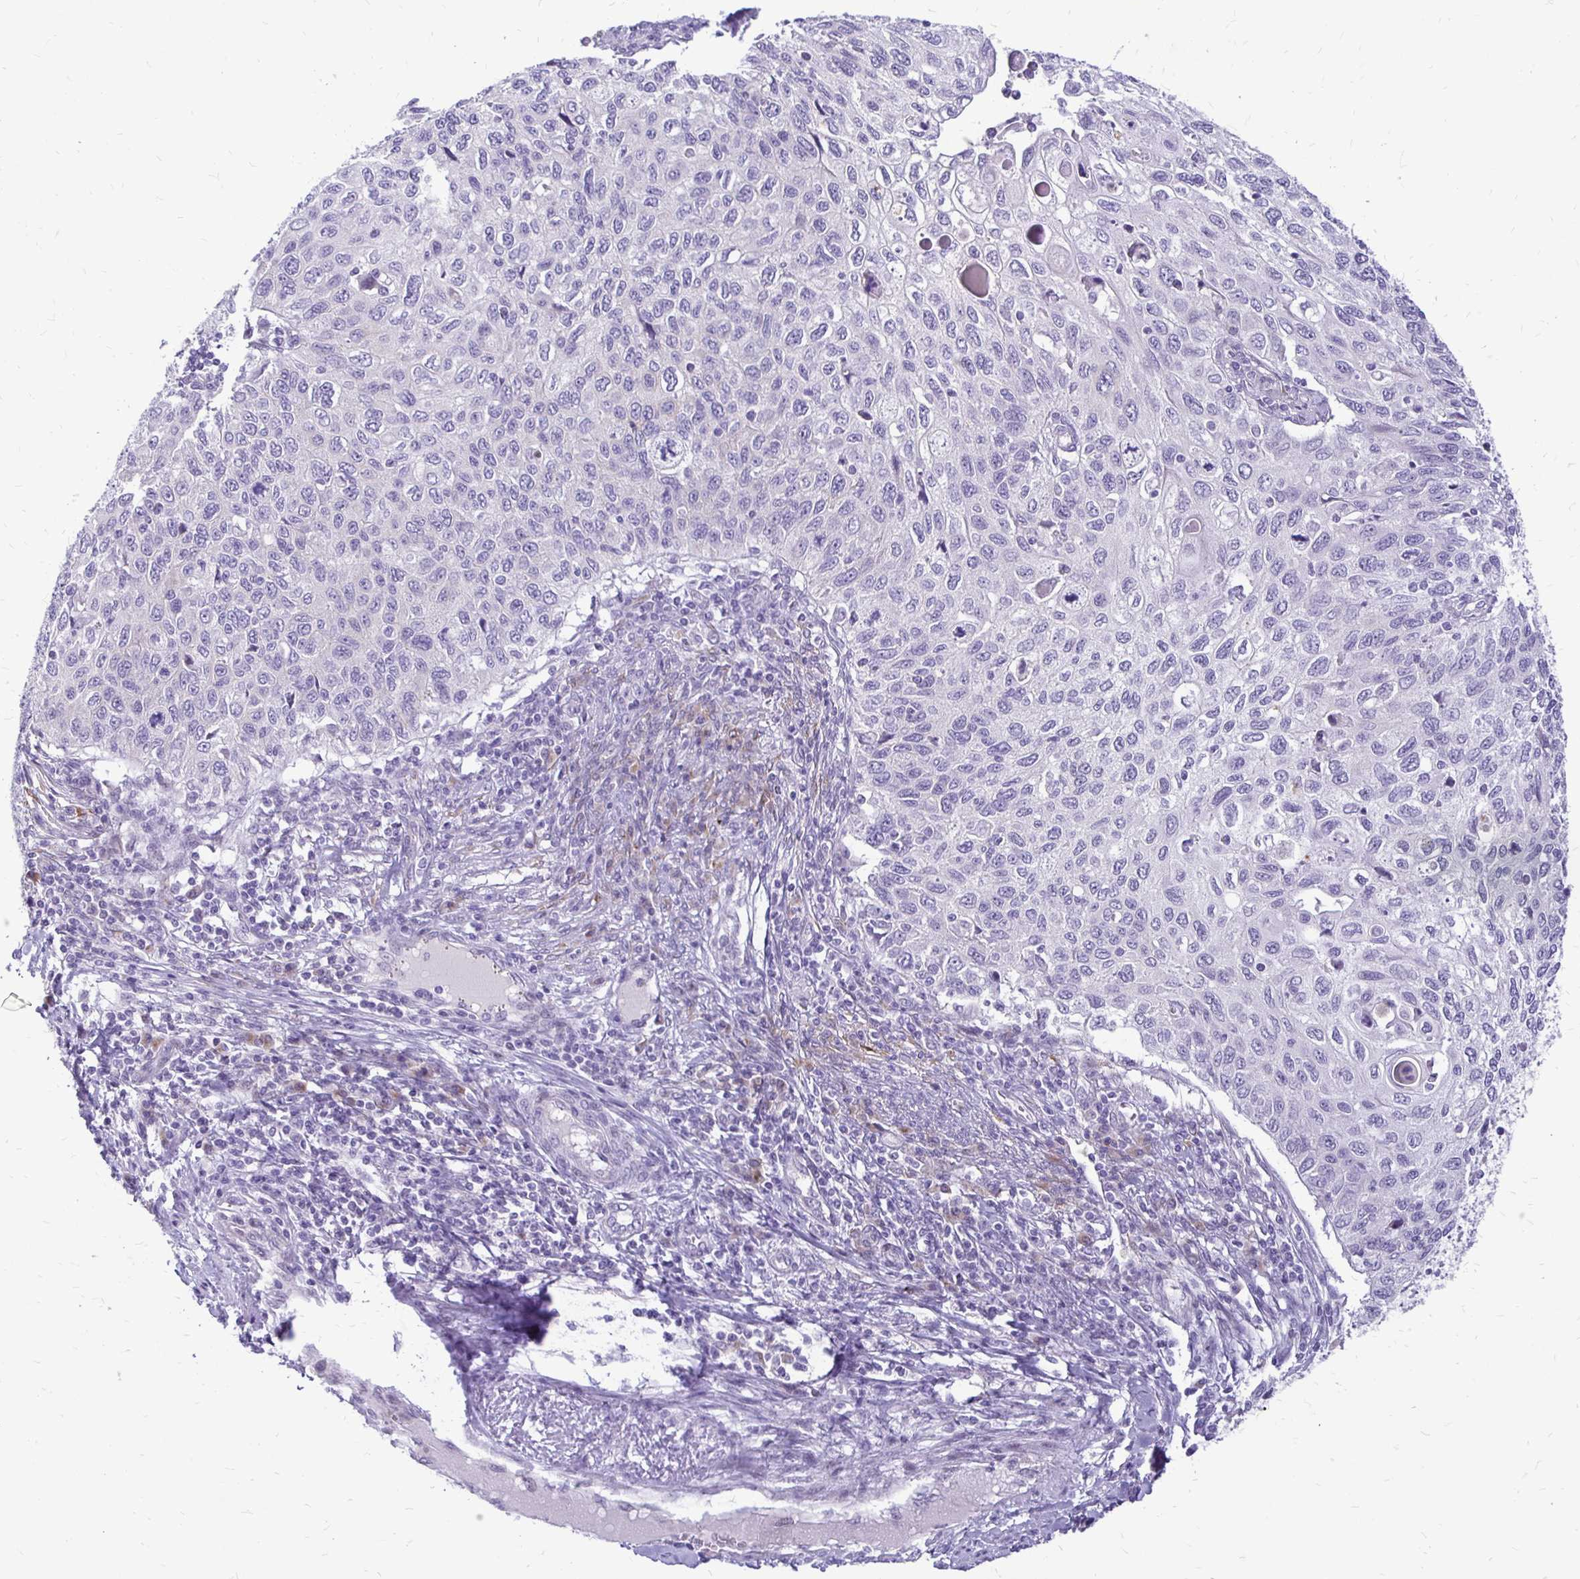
{"staining": {"intensity": "negative", "quantity": "none", "location": "none"}, "tissue": "cervical cancer", "cell_type": "Tumor cells", "image_type": "cancer", "snomed": [{"axis": "morphology", "description": "Squamous cell carcinoma, NOS"}, {"axis": "topography", "description": "Cervix"}], "caption": "A micrograph of cervical cancer stained for a protein demonstrates no brown staining in tumor cells.", "gene": "EPYC", "patient": {"sex": "female", "age": 70}}